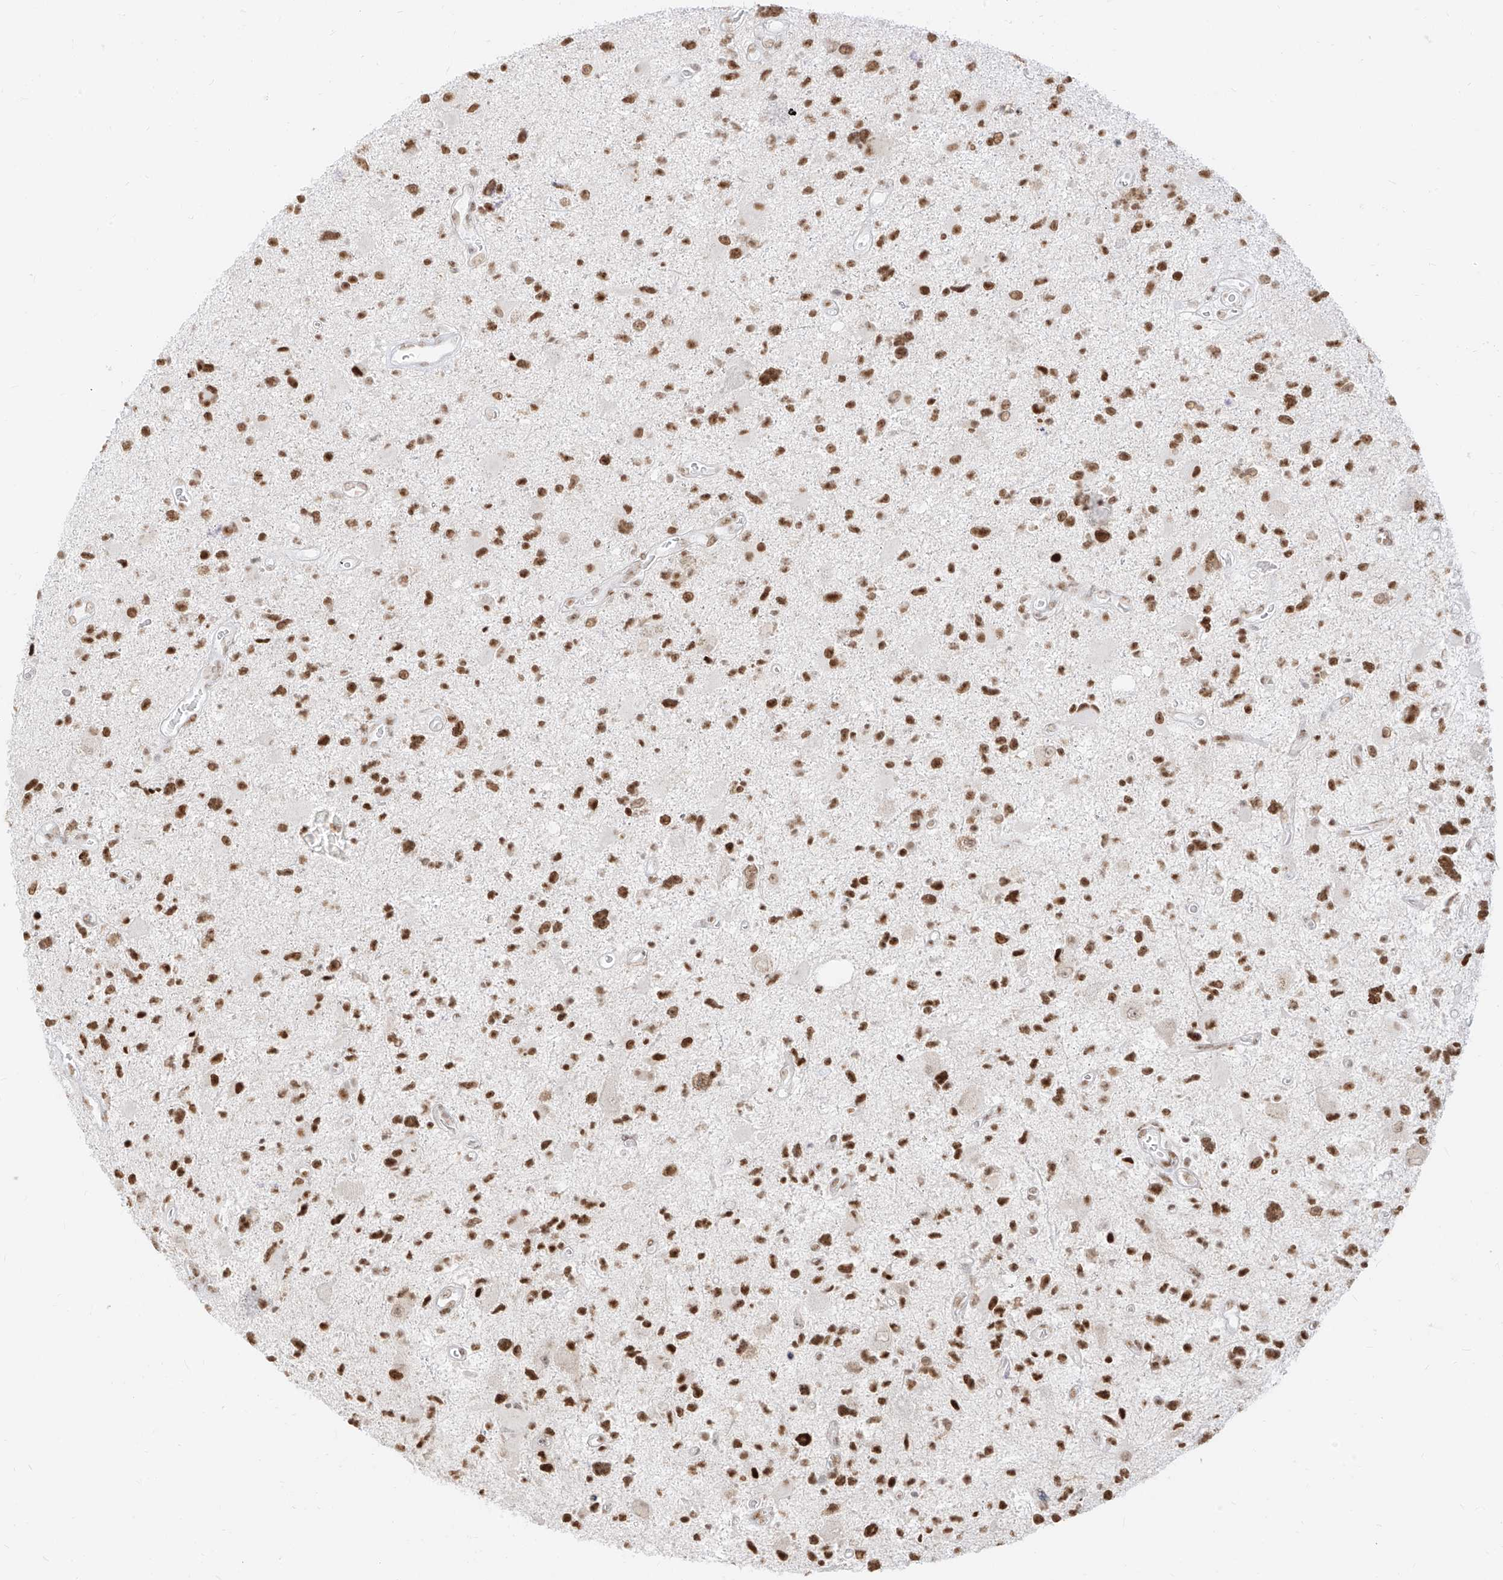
{"staining": {"intensity": "moderate", "quantity": ">75%", "location": "nuclear"}, "tissue": "glioma", "cell_type": "Tumor cells", "image_type": "cancer", "snomed": [{"axis": "morphology", "description": "Glioma, malignant, High grade"}, {"axis": "topography", "description": "Brain"}], "caption": "Protein staining demonstrates moderate nuclear staining in approximately >75% of tumor cells in glioma.", "gene": "SUPT5H", "patient": {"sex": "male", "age": 33}}